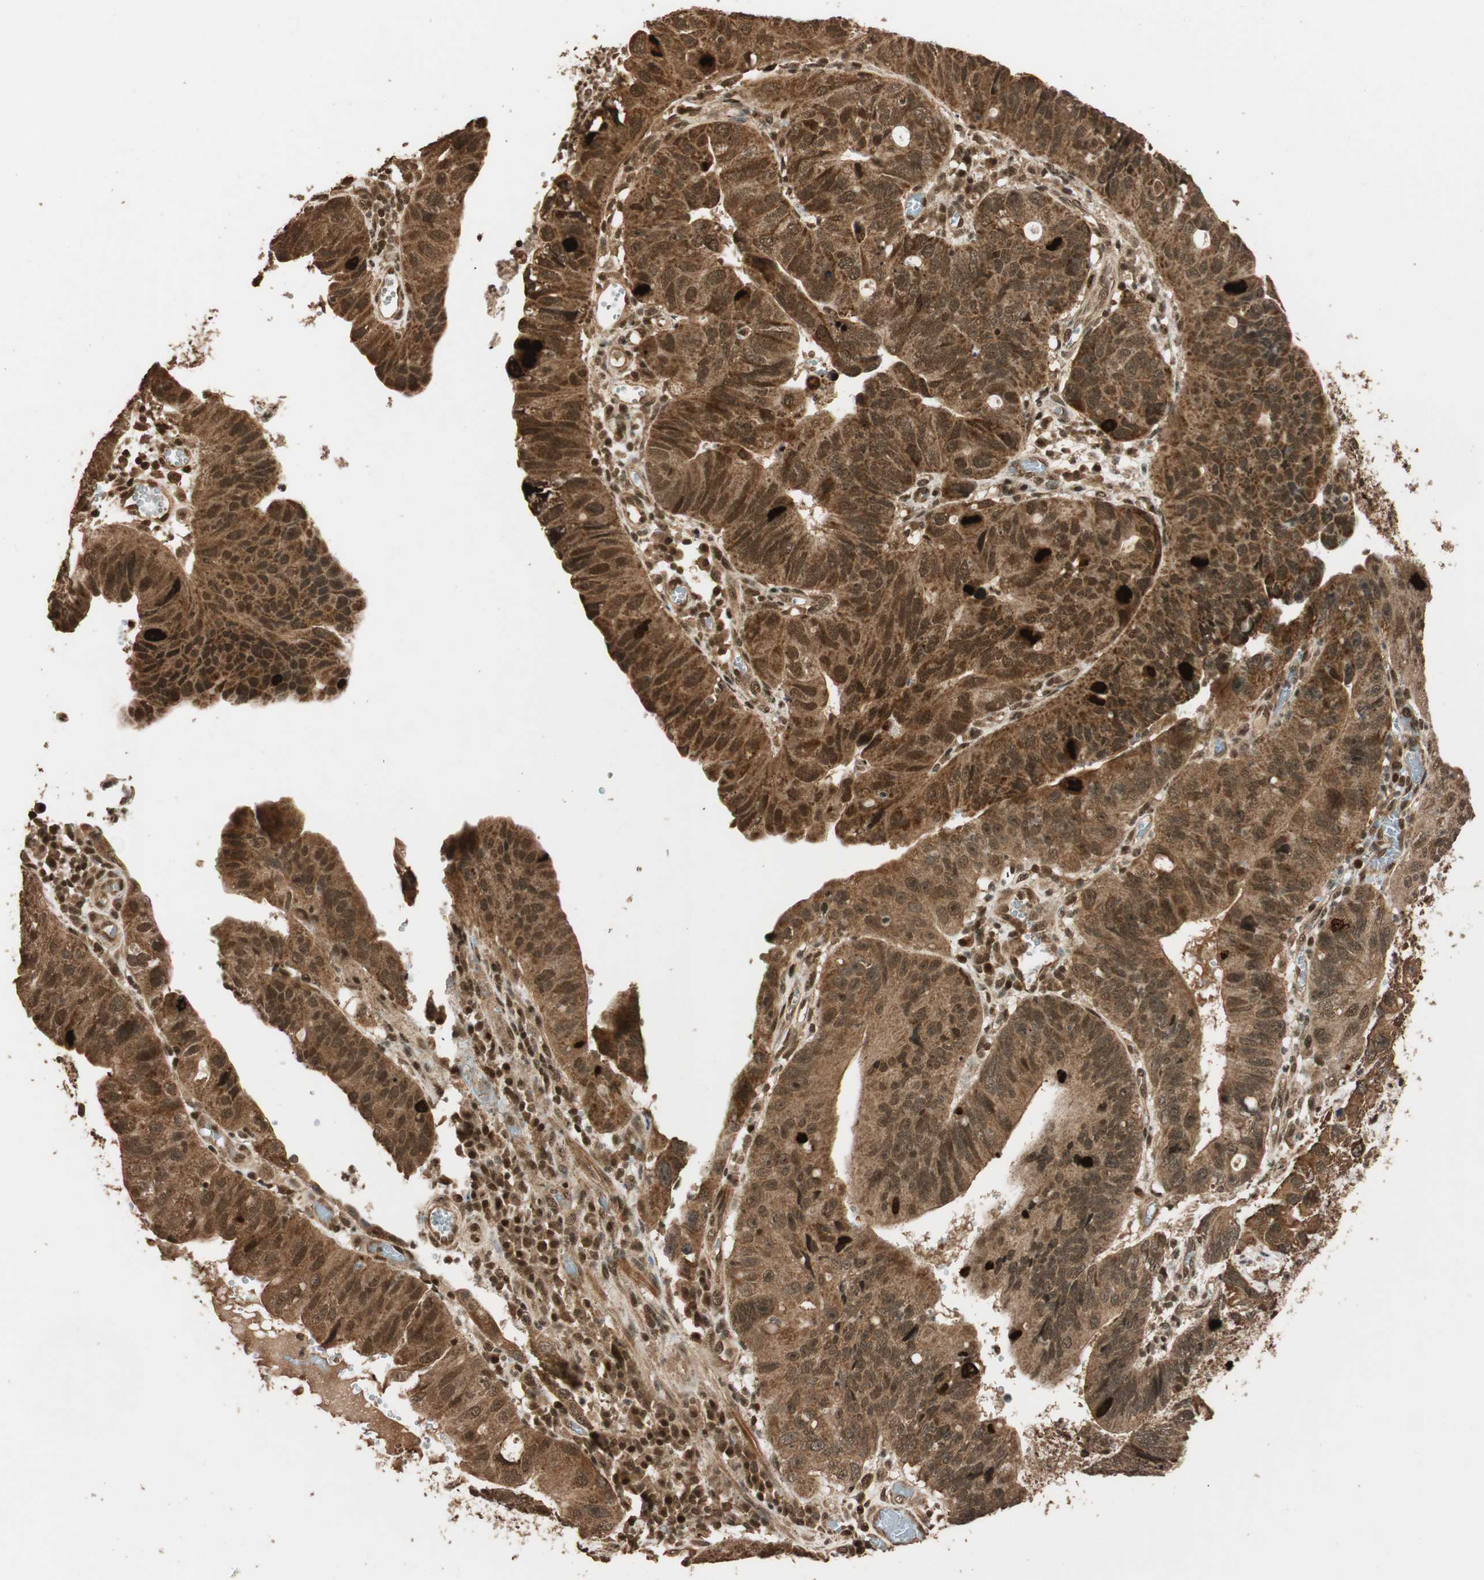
{"staining": {"intensity": "strong", "quantity": ">75%", "location": "cytoplasmic/membranous,nuclear"}, "tissue": "stomach cancer", "cell_type": "Tumor cells", "image_type": "cancer", "snomed": [{"axis": "morphology", "description": "Adenocarcinoma, NOS"}, {"axis": "topography", "description": "Stomach"}], "caption": "The immunohistochemical stain labels strong cytoplasmic/membranous and nuclear positivity in tumor cells of stomach cancer tissue.", "gene": "ALKBH5", "patient": {"sex": "male", "age": 59}}